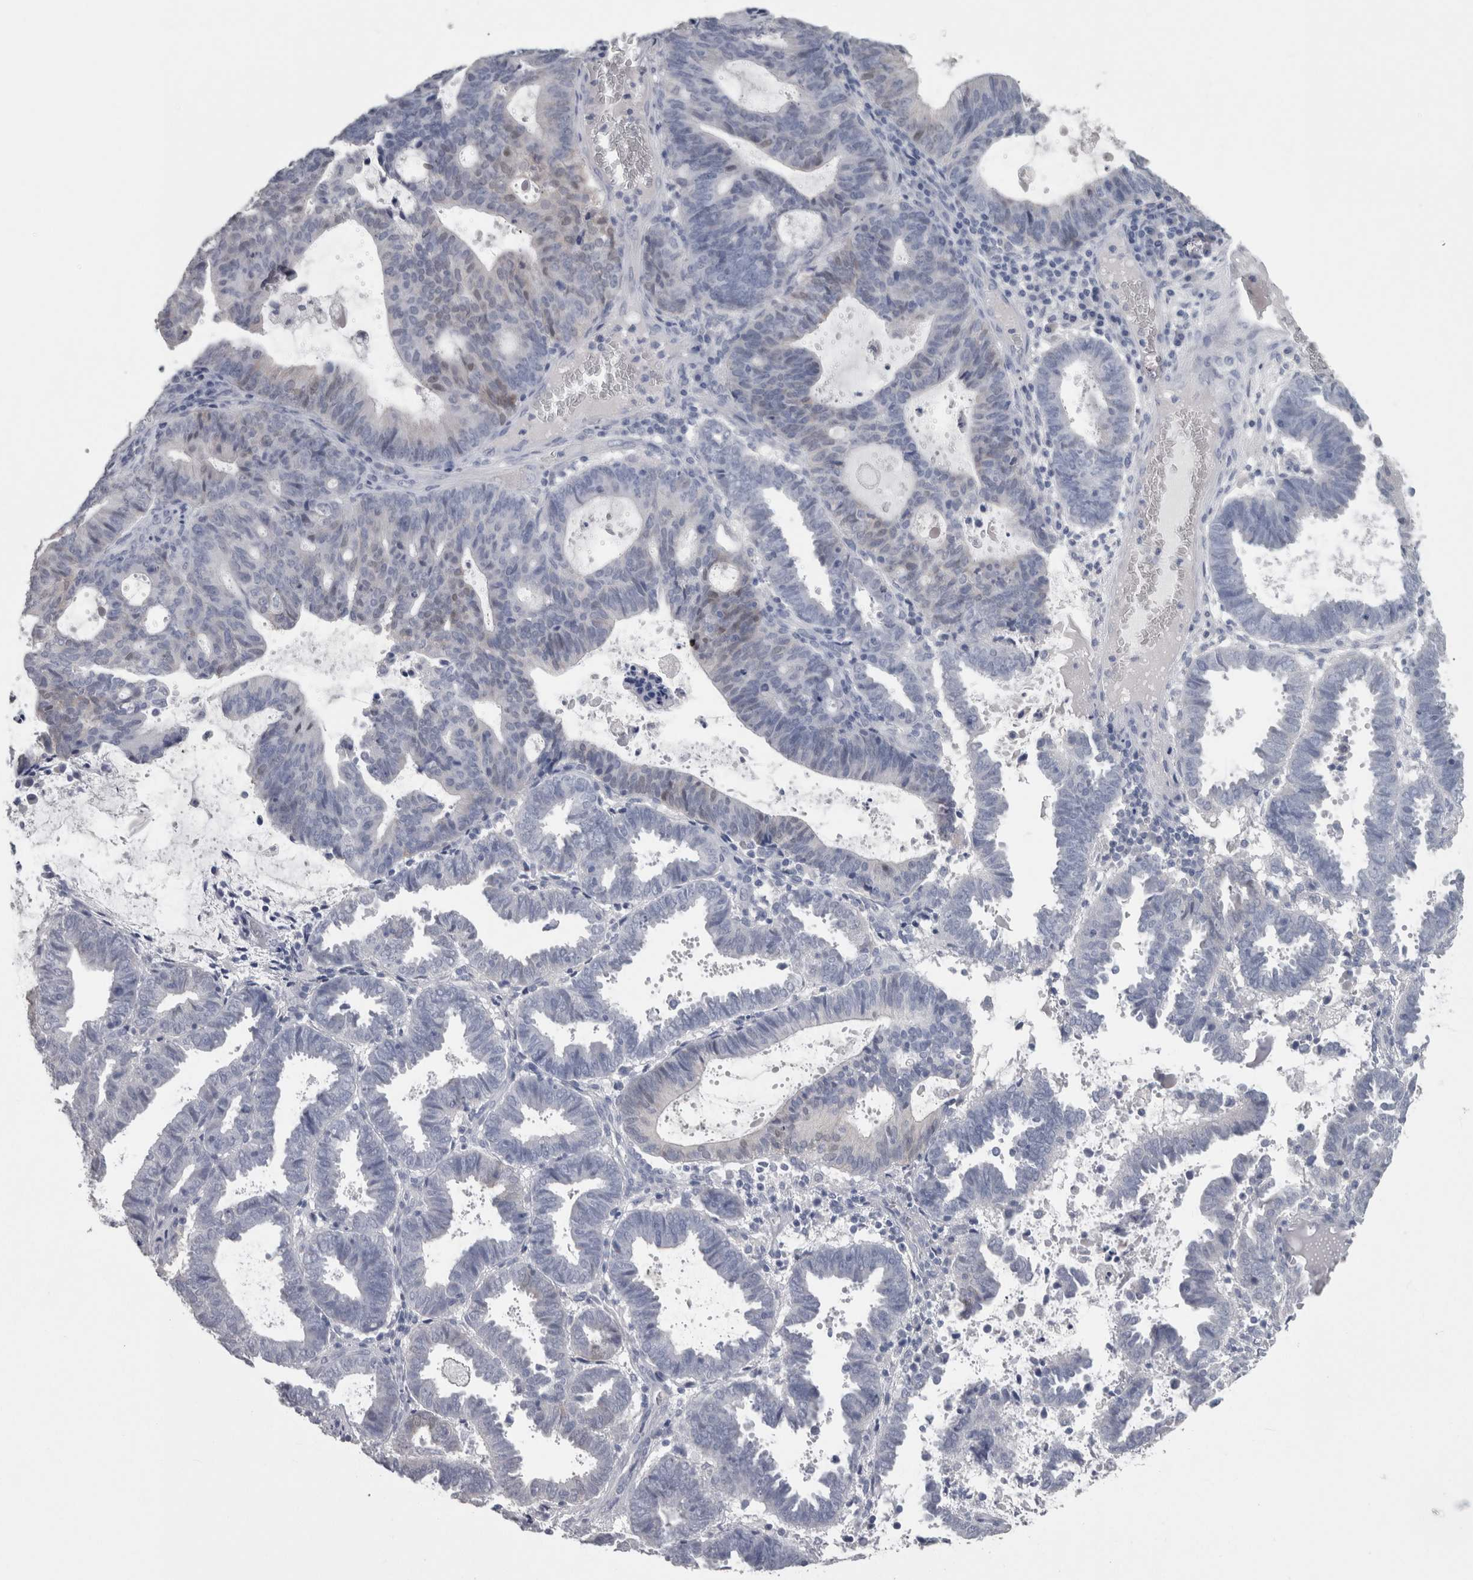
{"staining": {"intensity": "negative", "quantity": "none", "location": "none"}, "tissue": "endometrial cancer", "cell_type": "Tumor cells", "image_type": "cancer", "snomed": [{"axis": "morphology", "description": "Adenocarcinoma, NOS"}, {"axis": "topography", "description": "Uterus"}], "caption": "Immunohistochemistry (IHC) of human adenocarcinoma (endometrial) reveals no staining in tumor cells.", "gene": "CA8", "patient": {"sex": "female", "age": 83}}